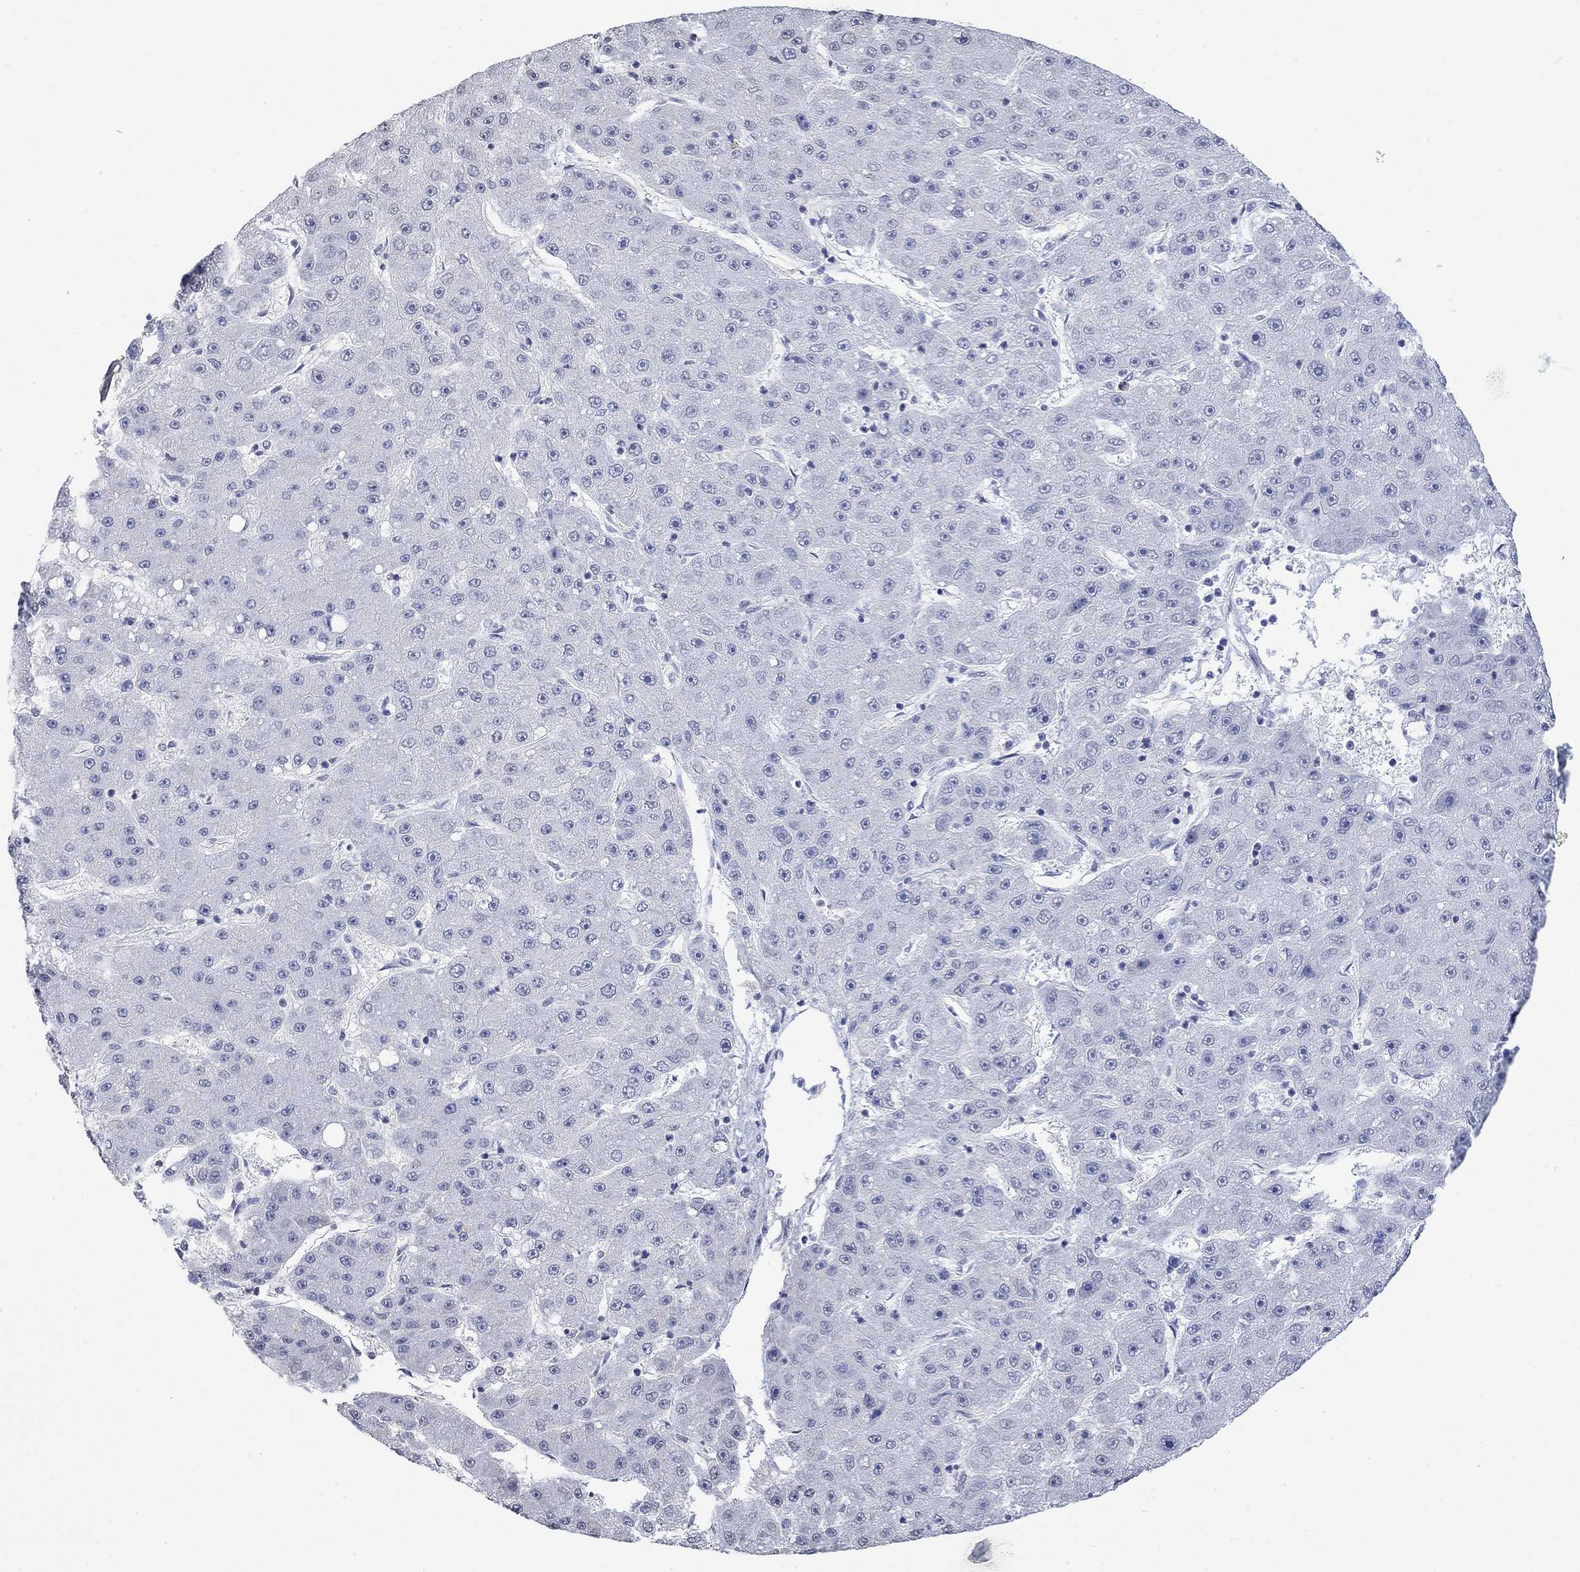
{"staining": {"intensity": "negative", "quantity": "none", "location": "none"}, "tissue": "liver cancer", "cell_type": "Tumor cells", "image_type": "cancer", "snomed": [{"axis": "morphology", "description": "Carcinoma, Hepatocellular, NOS"}, {"axis": "topography", "description": "Liver"}], "caption": "Human liver cancer stained for a protein using immunohistochemistry (IHC) shows no positivity in tumor cells.", "gene": "TMEM255A", "patient": {"sex": "male", "age": 67}}